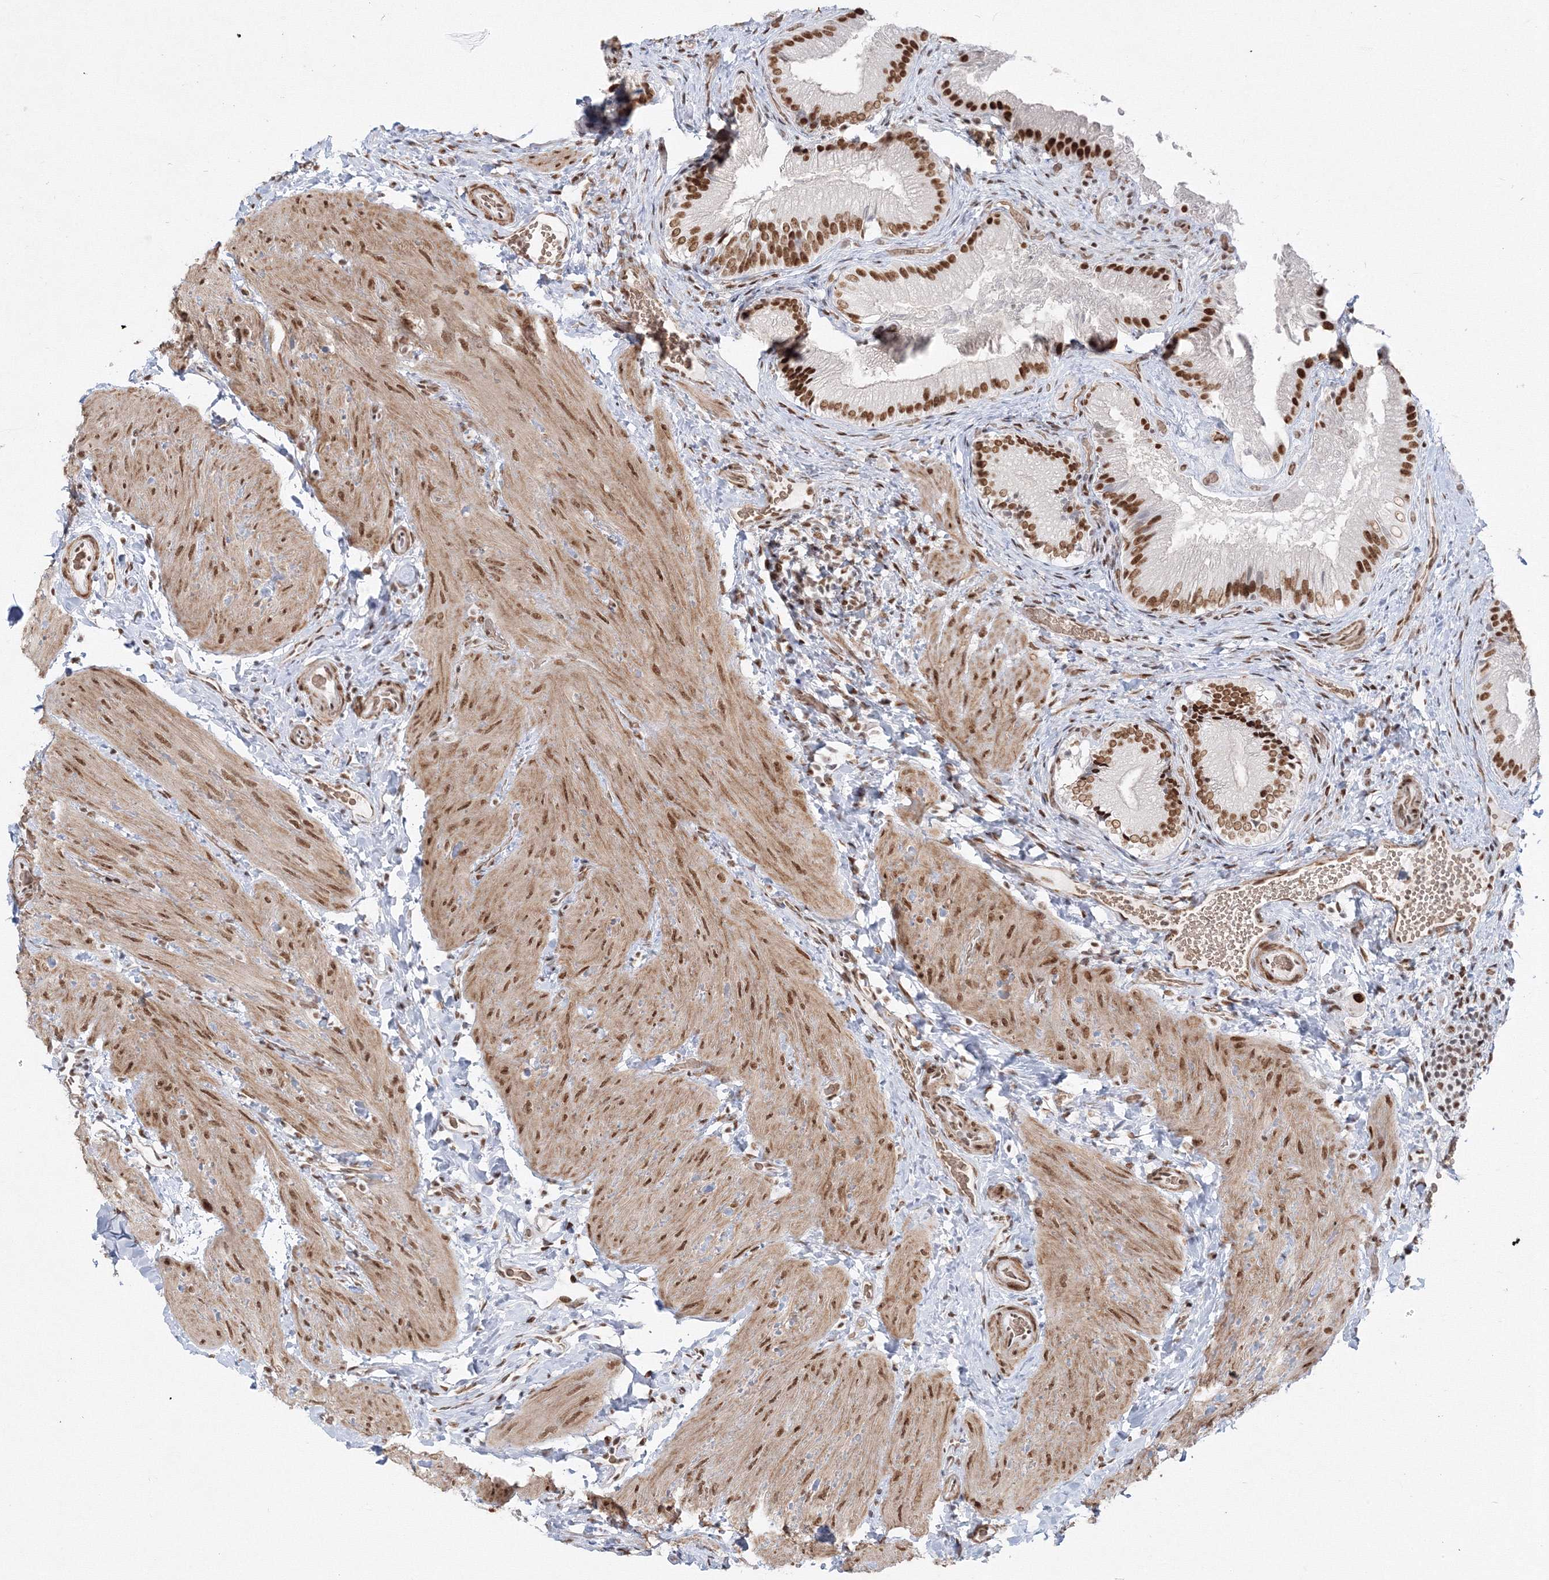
{"staining": {"intensity": "strong", "quantity": ">75%", "location": "nuclear"}, "tissue": "gallbladder", "cell_type": "Glandular cells", "image_type": "normal", "snomed": [{"axis": "morphology", "description": "Normal tissue, NOS"}, {"axis": "topography", "description": "Gallbladder"}], "caption": "Gallbladder stained with immunohistochemistry displays strong nuclear expression in about >75% of glandular cells. The staining is performed using DAB (3,3'-diaminobenzidine) brown chromogen to label protein expression. The nuclei are counter-stained blue using hematoxylin.", "gene": "ZNF638", "patient": {"sex": "female", "age": 30}}